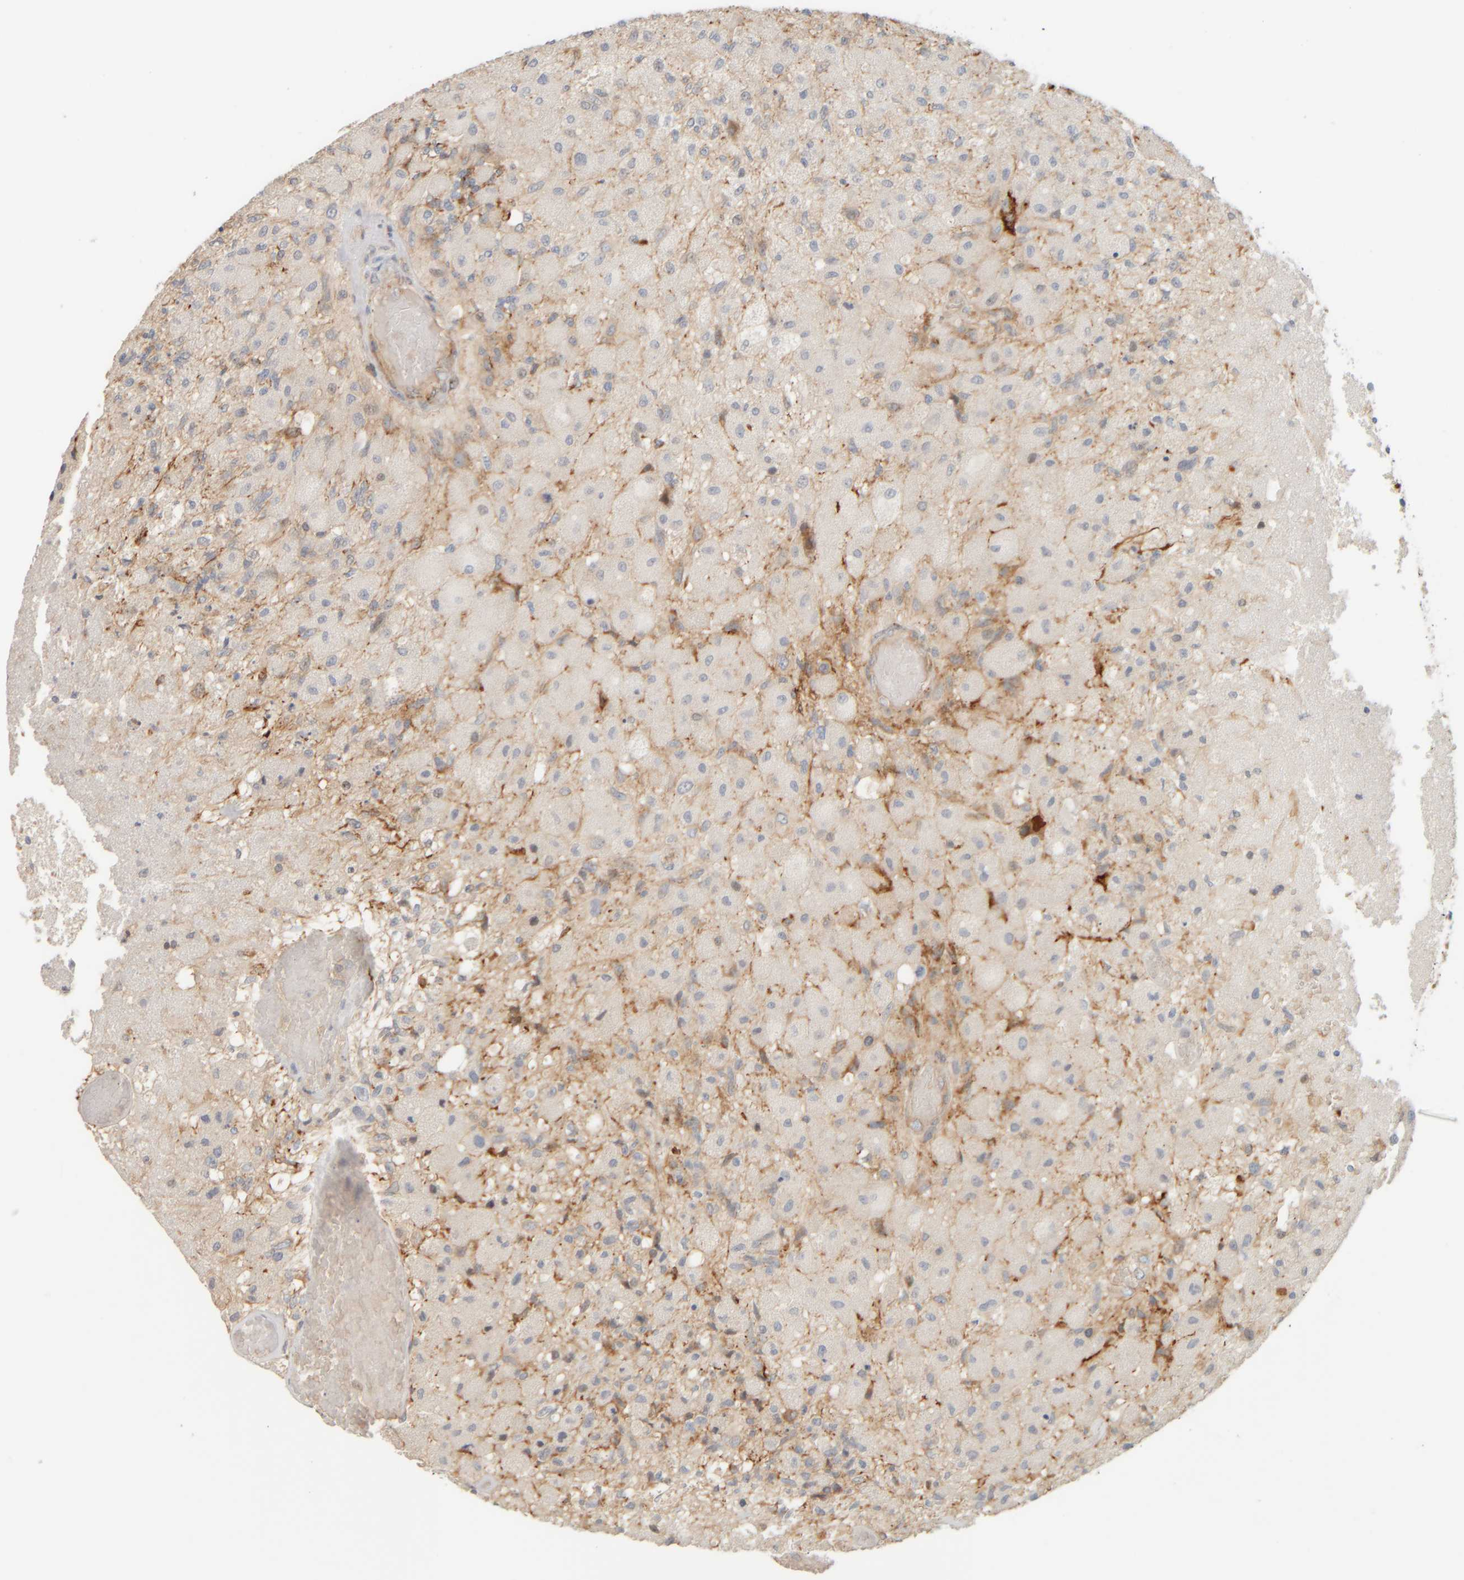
{"staining": {"intensity": "weak", "quantity": "<25%", "location": "cytoplasmic/membranous"}, "tissue": "glioma", "cell_type": "Tumor cells", "image_type": "cancer", "snomed": [{"axis": "morphology", "description": "Normal tissue, NOS"}, {"axis": "morphology", "description": "Glioma, malignant, High grade"}, {"axis": "topography", "description": "Cerebral cortex"}], "caption": "Tumor cells are negative for brown protein staining in glioma.", "gene": "PTGES3L-AARSD1", "patient": {"sex": "male", "age": 77}}